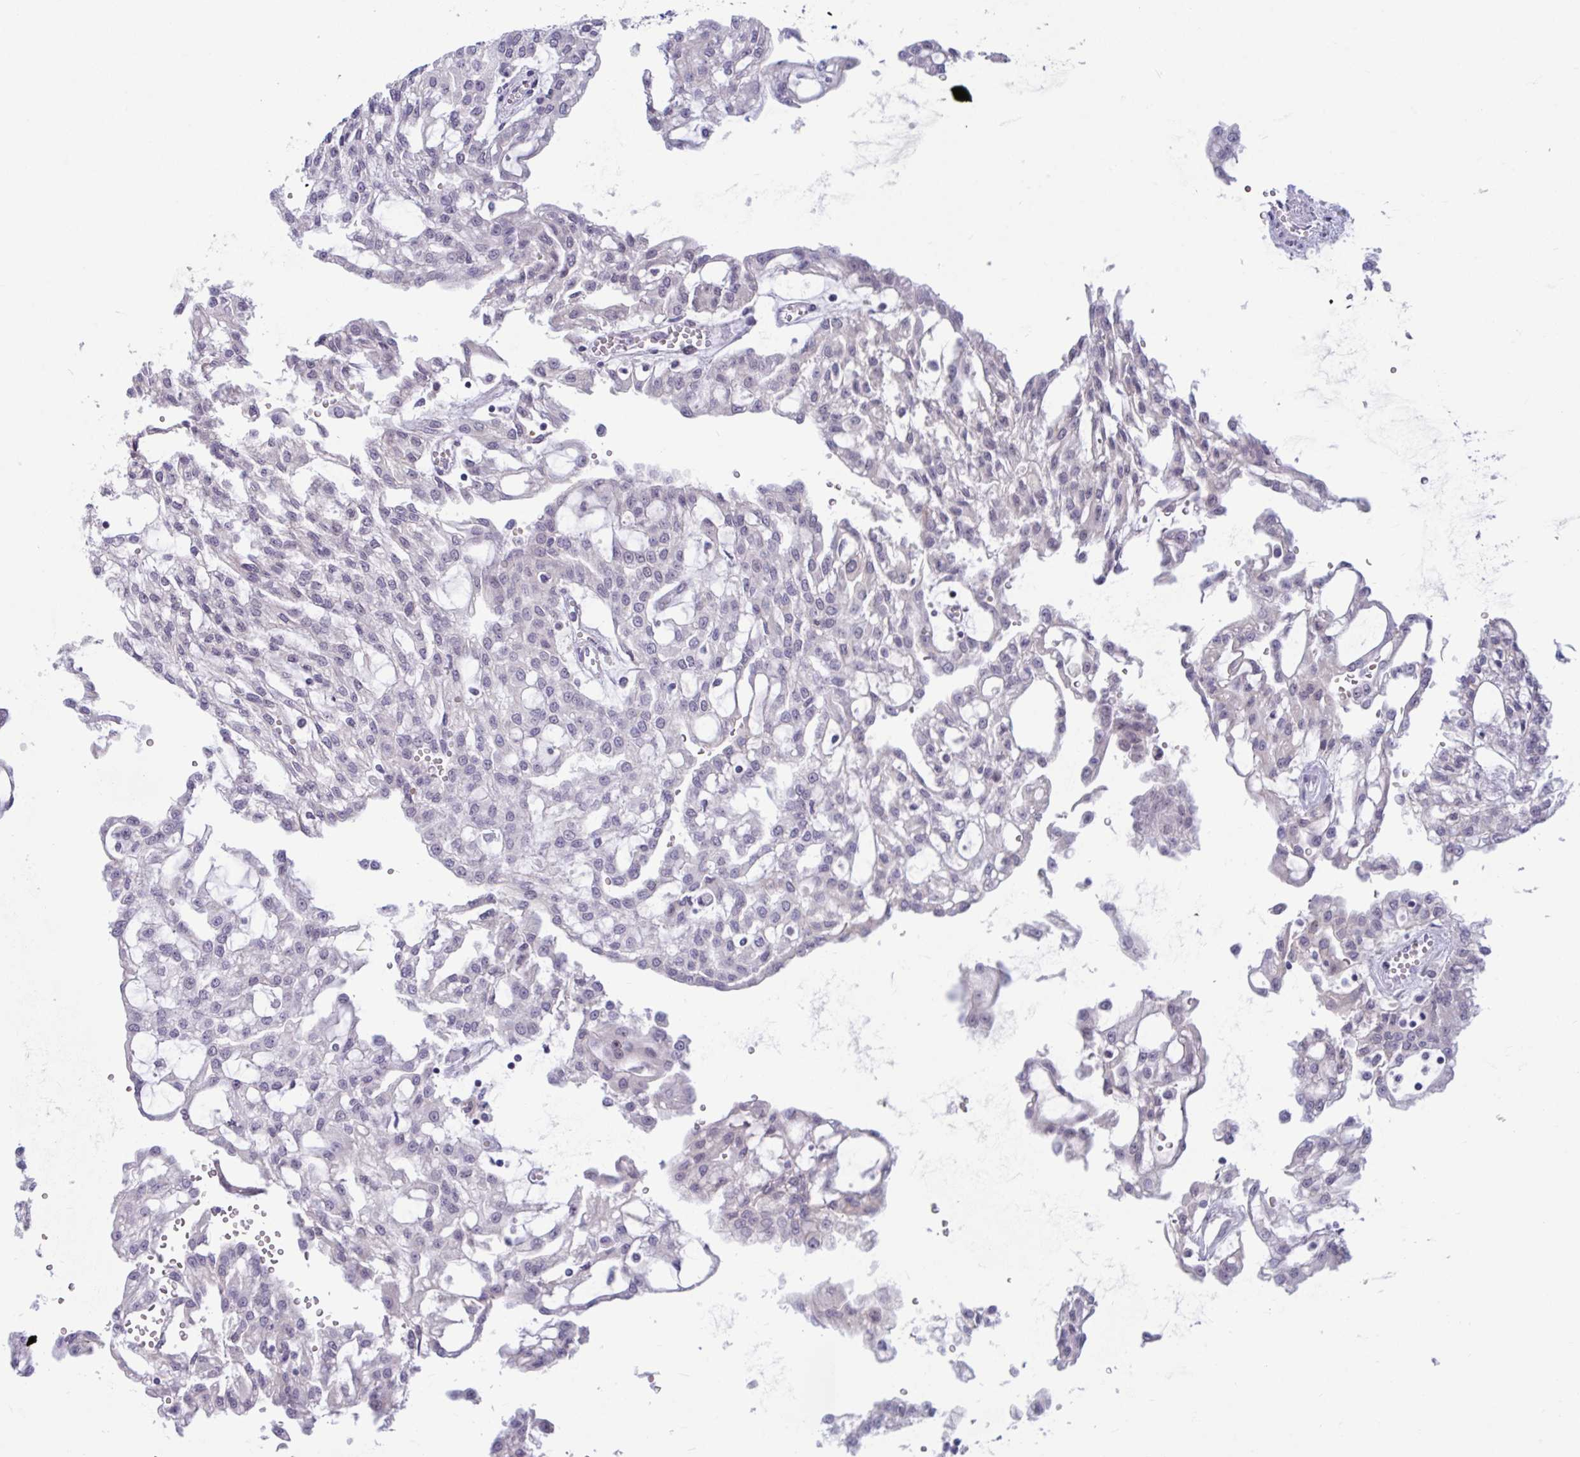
{"staining": {"intensity": "negative", "quantity": "none", "location": "none"}, "tissue": "renal cancer", "cell_type": "Tumor cells", "image_type": "cancer", "snomed": [{"axis": "morphology", "description": "Adenocarcinoma, NOS"}, {"axis": "topography", "description": "Kidney"}], "caption": "Tumor cells are negative for protein expression in human adenocarcinoma (renal).", "gene": "CNGB3", "patient": {"sex": "male", "age": 63}}